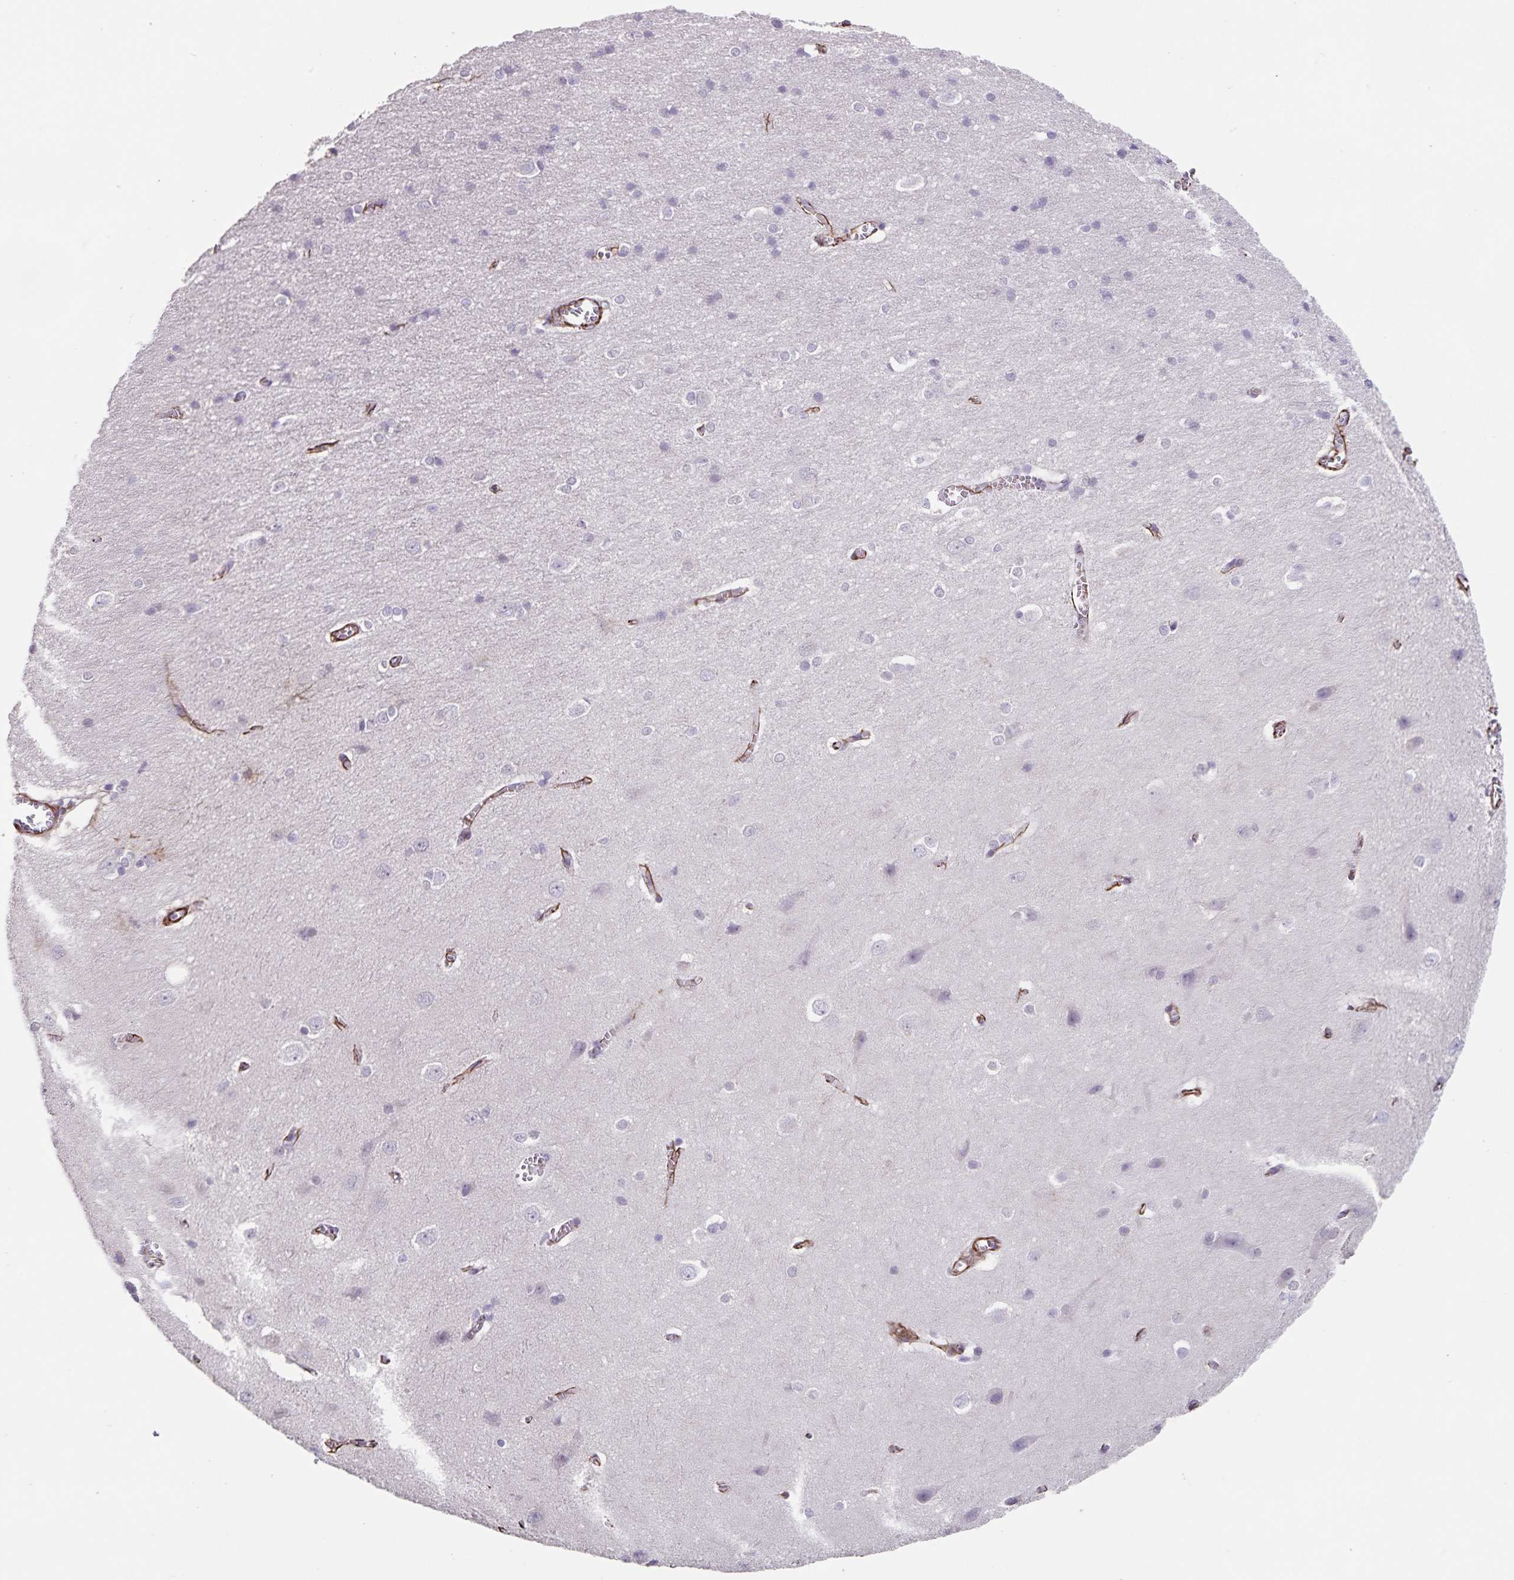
{"staining": {"intensity": "moderate", "quantity": ">75%", "location": "cytoplasmic/membranous"}, "tissue": "cerebral cortex", "cell_type": "Endothelial cells", "image_type": "normal", "snomed": [{"axis": "morphology", "description": "Normal tissue, NOS"}, {"axis": "topography", "description": "Cerebral cortex"}], "caption": "The image shows immunohistochemical staining of benign cerebral cortex. There is moderate cytoplasmic/membranous expression is appreciated in approximately >75% of endothelial cells. Using DAB (brown) and hematoxylin (blue) stains, captured at high magnification using brightfield microscopy.", "gene": "SYNM", "patient": {"sex": "male", "age": 37}}